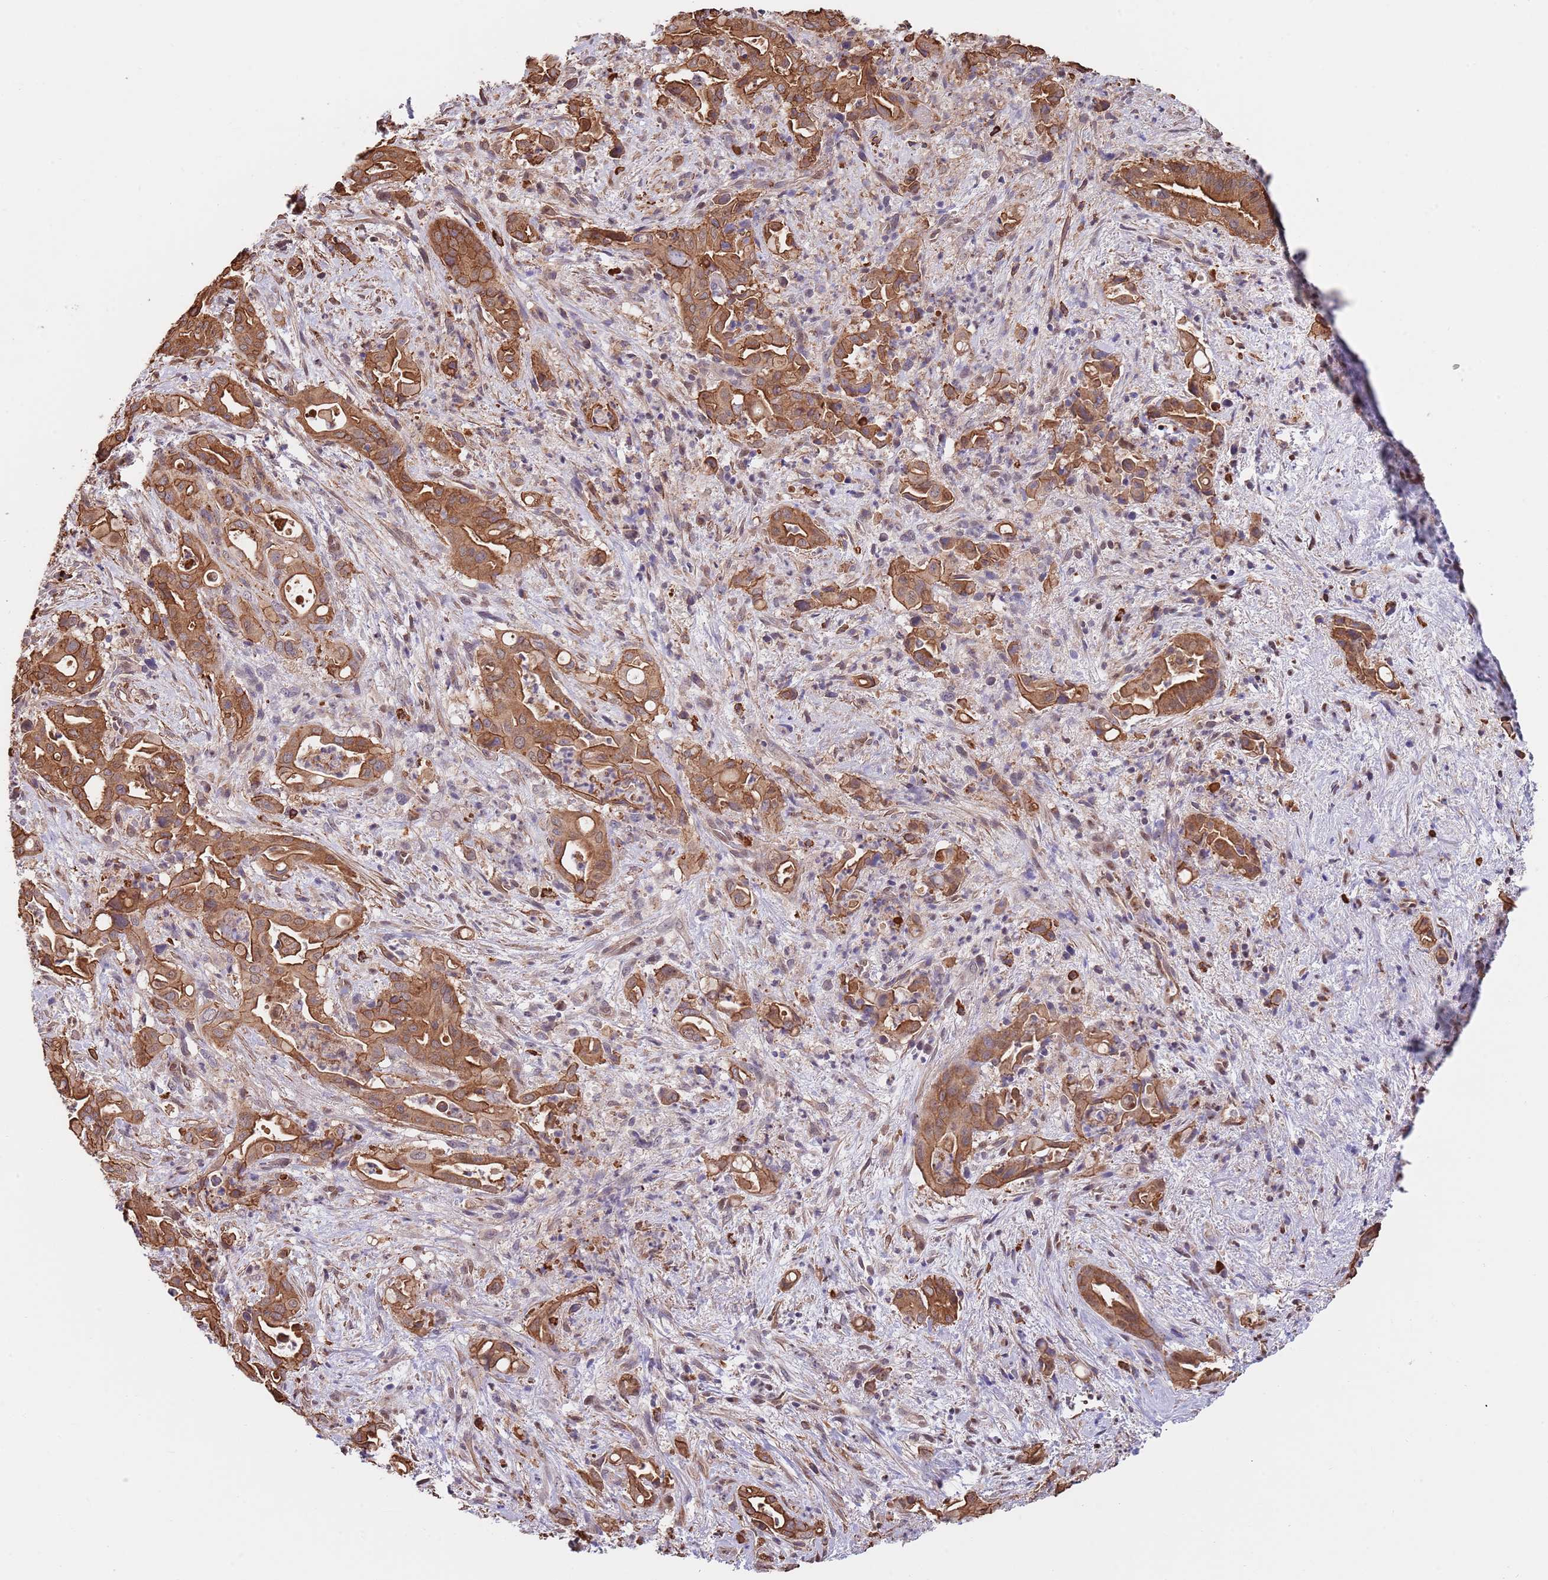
{"staining": {"intensity": "strong", "quantity": ">75%", "location": "cytoplasmic/membranous"}, "tissue": "liver cancer", "cell_type": "Tumor cells", "image_type": "cancer", "snomed": [{"axis": "morphology", "description": "Cholangiocarcinoma"}, {"axis": "topography", "description": "Liver"}], "caption": "The photomicrograph reveals a brown stain indicating the presence of a protein in the cytoplasmic/membranous of tumor cells in liver cancer (cholangiocarcinoma).", "gene": "BPNT1", "patient": {"sex": "female", "age": 68}}